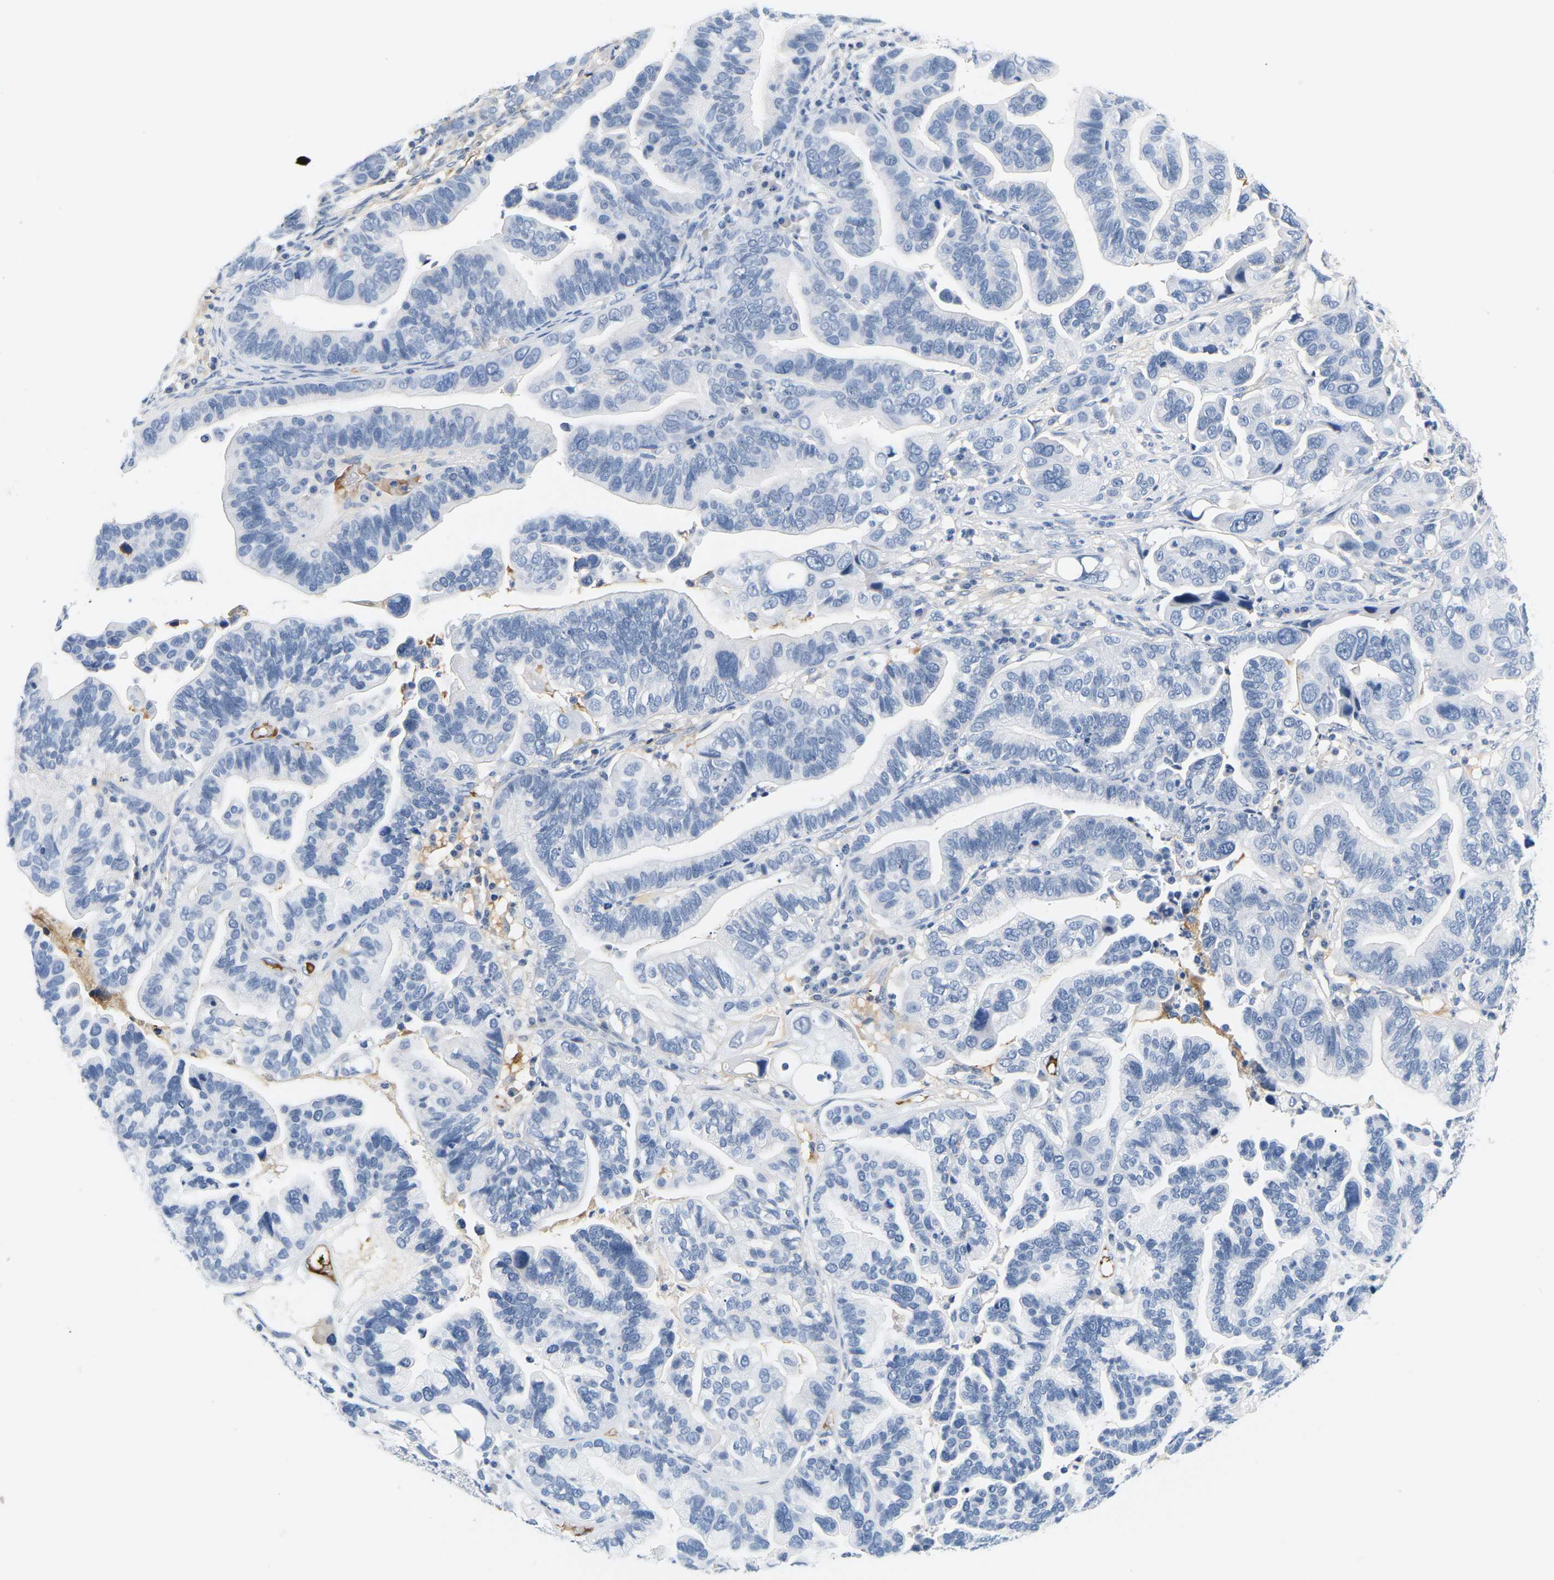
{"staining": {"intensity": "negative", "quantity": "none", "location": "none"}, "tissue": "ovarian cancer", "cell_type": "Tumor cells", "image_type": "cancer", "snomed": [{"axis": "morphology", "description": "Cystadenocarcinoma, serous, NOS"}, {"axis": "topography", "description": "Ovary"}], "caption": "There is no significant positivity in tumor cells of ovarian cancer (serous cystadenocarcinoma).", "gene": "APOB", "patient": {"sex": "female", "age": 56}}